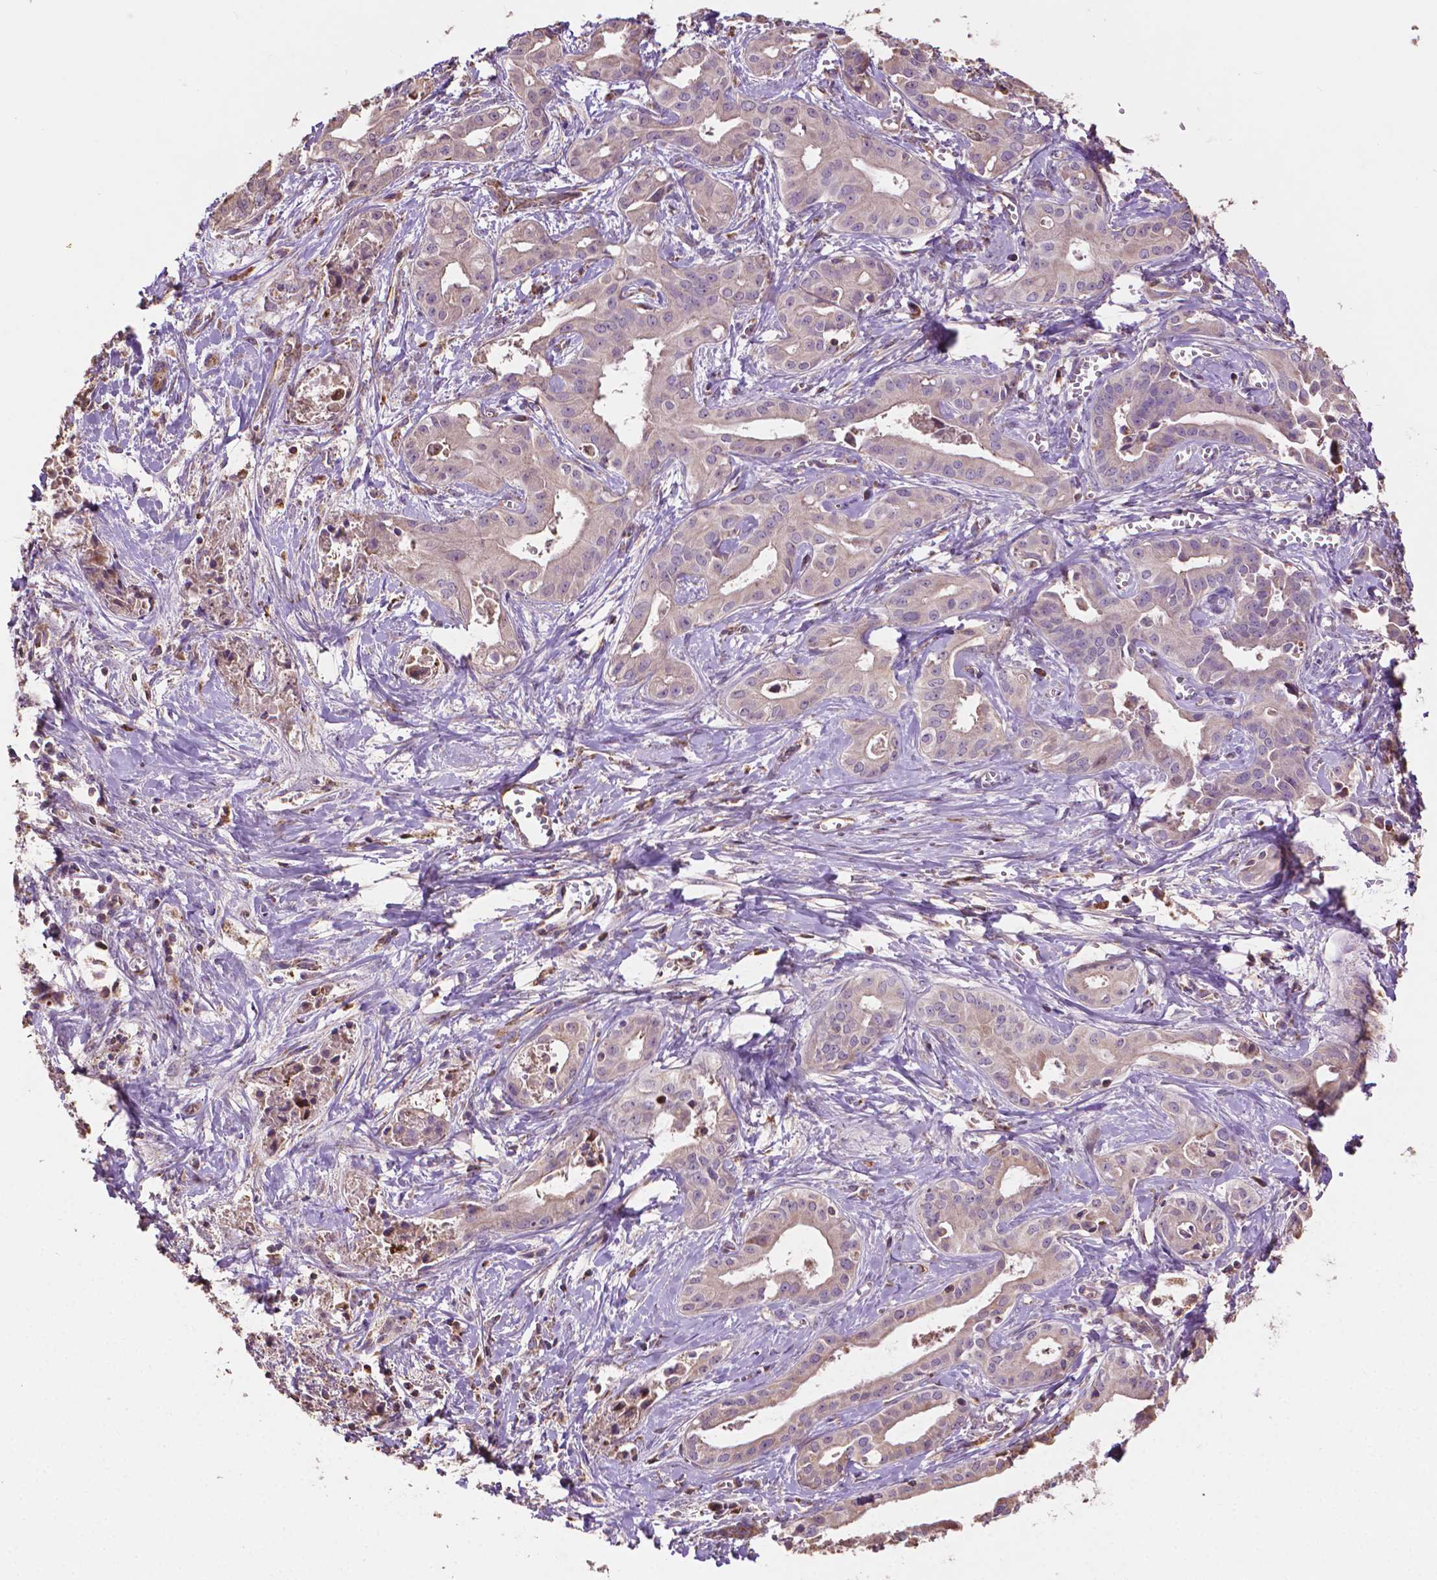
{"staining": {"intensity": "moderate", "quantity": "25%-75%", "location": "cytoplasmic/membranous"}, "tissue": "liver cancer", "cell_type": "Tumor cells", "image_type": "cancer", "snomed": [{"axis": "morphology", "description": "Cholangiocarcinoma"}, {"axis": "topography", "description": "Liver"}], "caption": "Liver cancer (cholangiocarcinoma) stained with a brown dye displays moderate cytoplasmic/membranous positive expression in approximately 25%-75% of tumor cells.", "gene": "LRR1", "patient": {"sex": "female", "age": 65}}